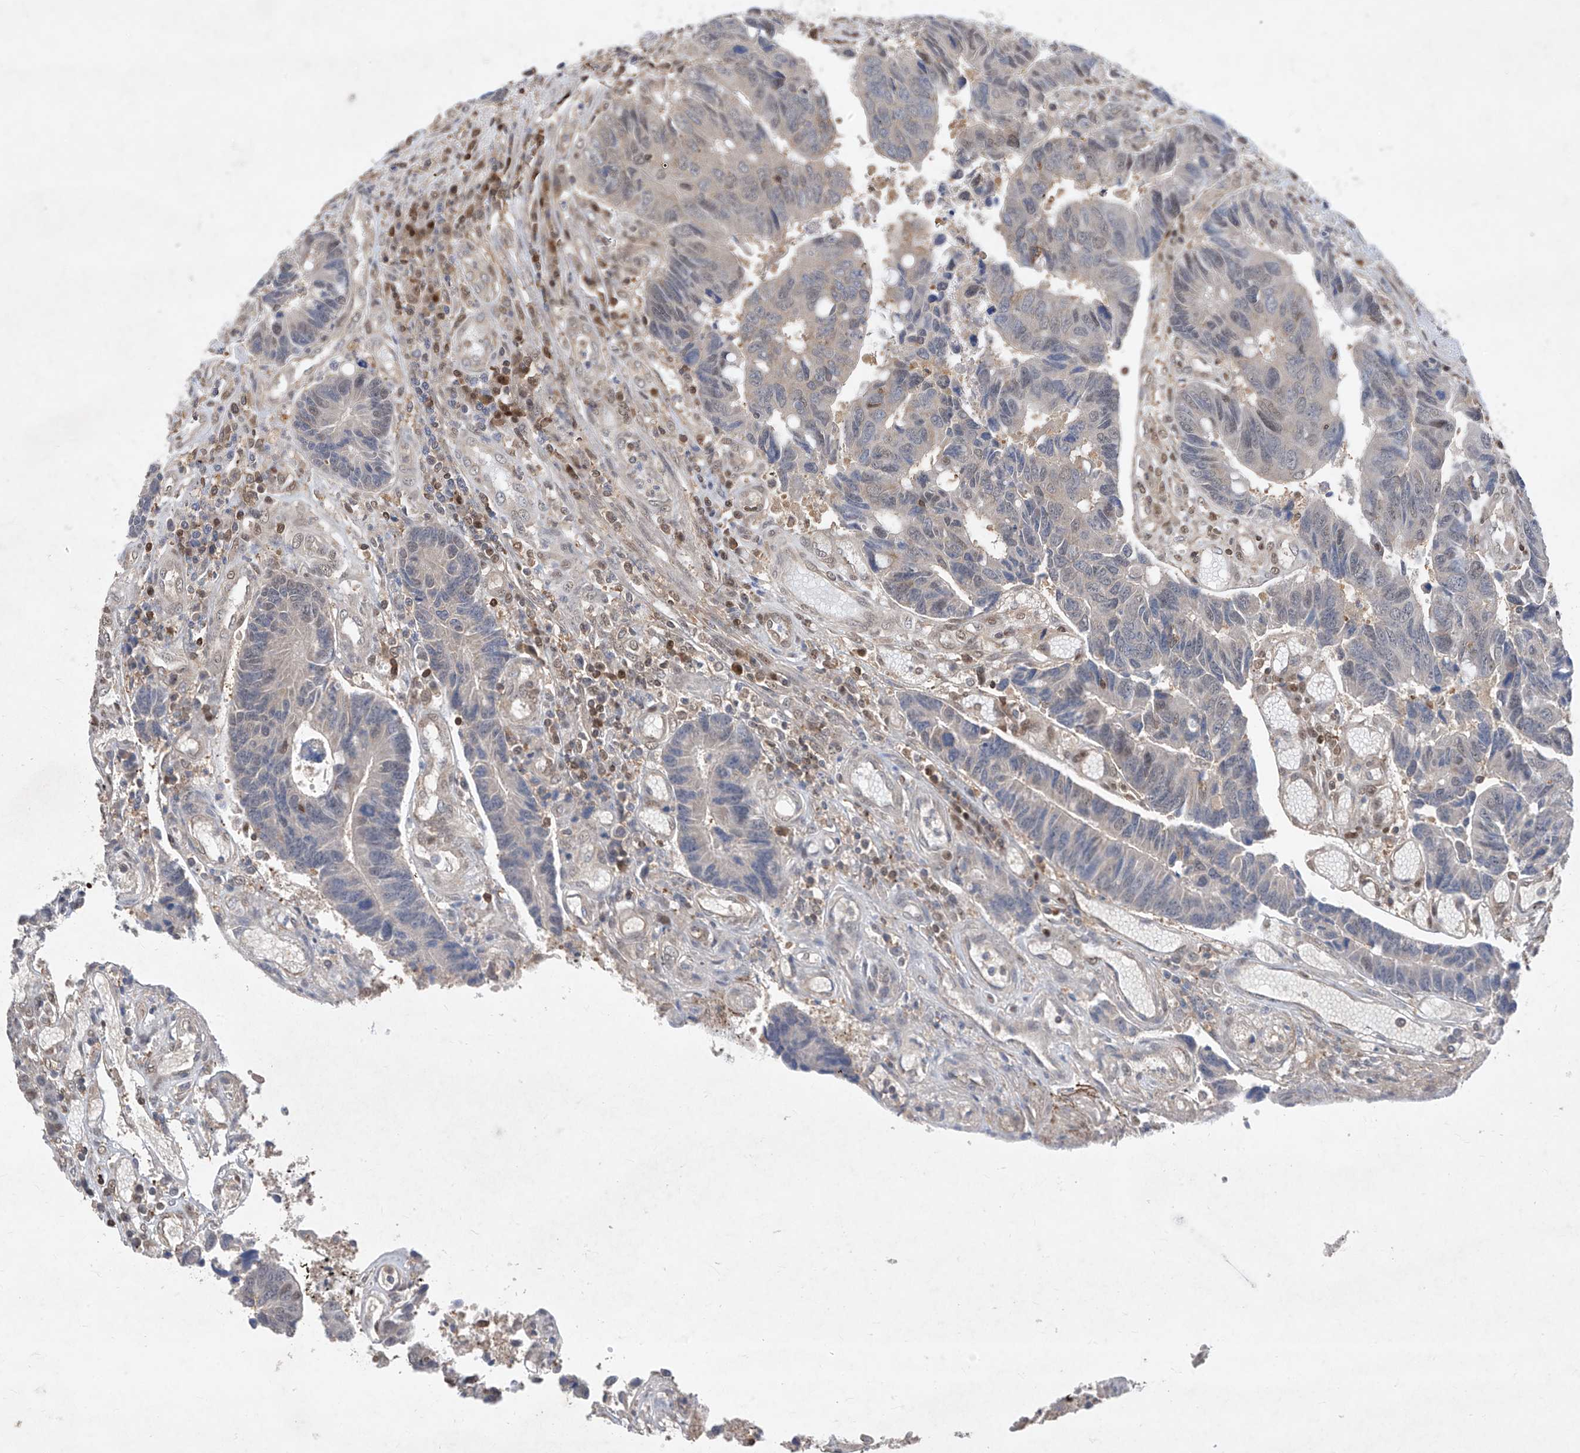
{"staining": {"intensity": "negative", "quantity": "none", "location": "none"}, "tissue": "colorectal cancer", "cell_type": "Tumor cells", "image_type": "cancer", "snomed": [{"axis": "morphology", "description": "Adenocarcinoma, NOS"}, {"axis": "topography", "description": "Rectum"}], "caption": "IHC histopathology image of colorectal adenocarcinoma stained for a protein (brown), which reveals no staining in tumor cells. (Brightfield microscopy of DAB immunohistochemistry at high magnification).", "gene": "ZNF358", "patient": {"sex": "male", "age": 84}}